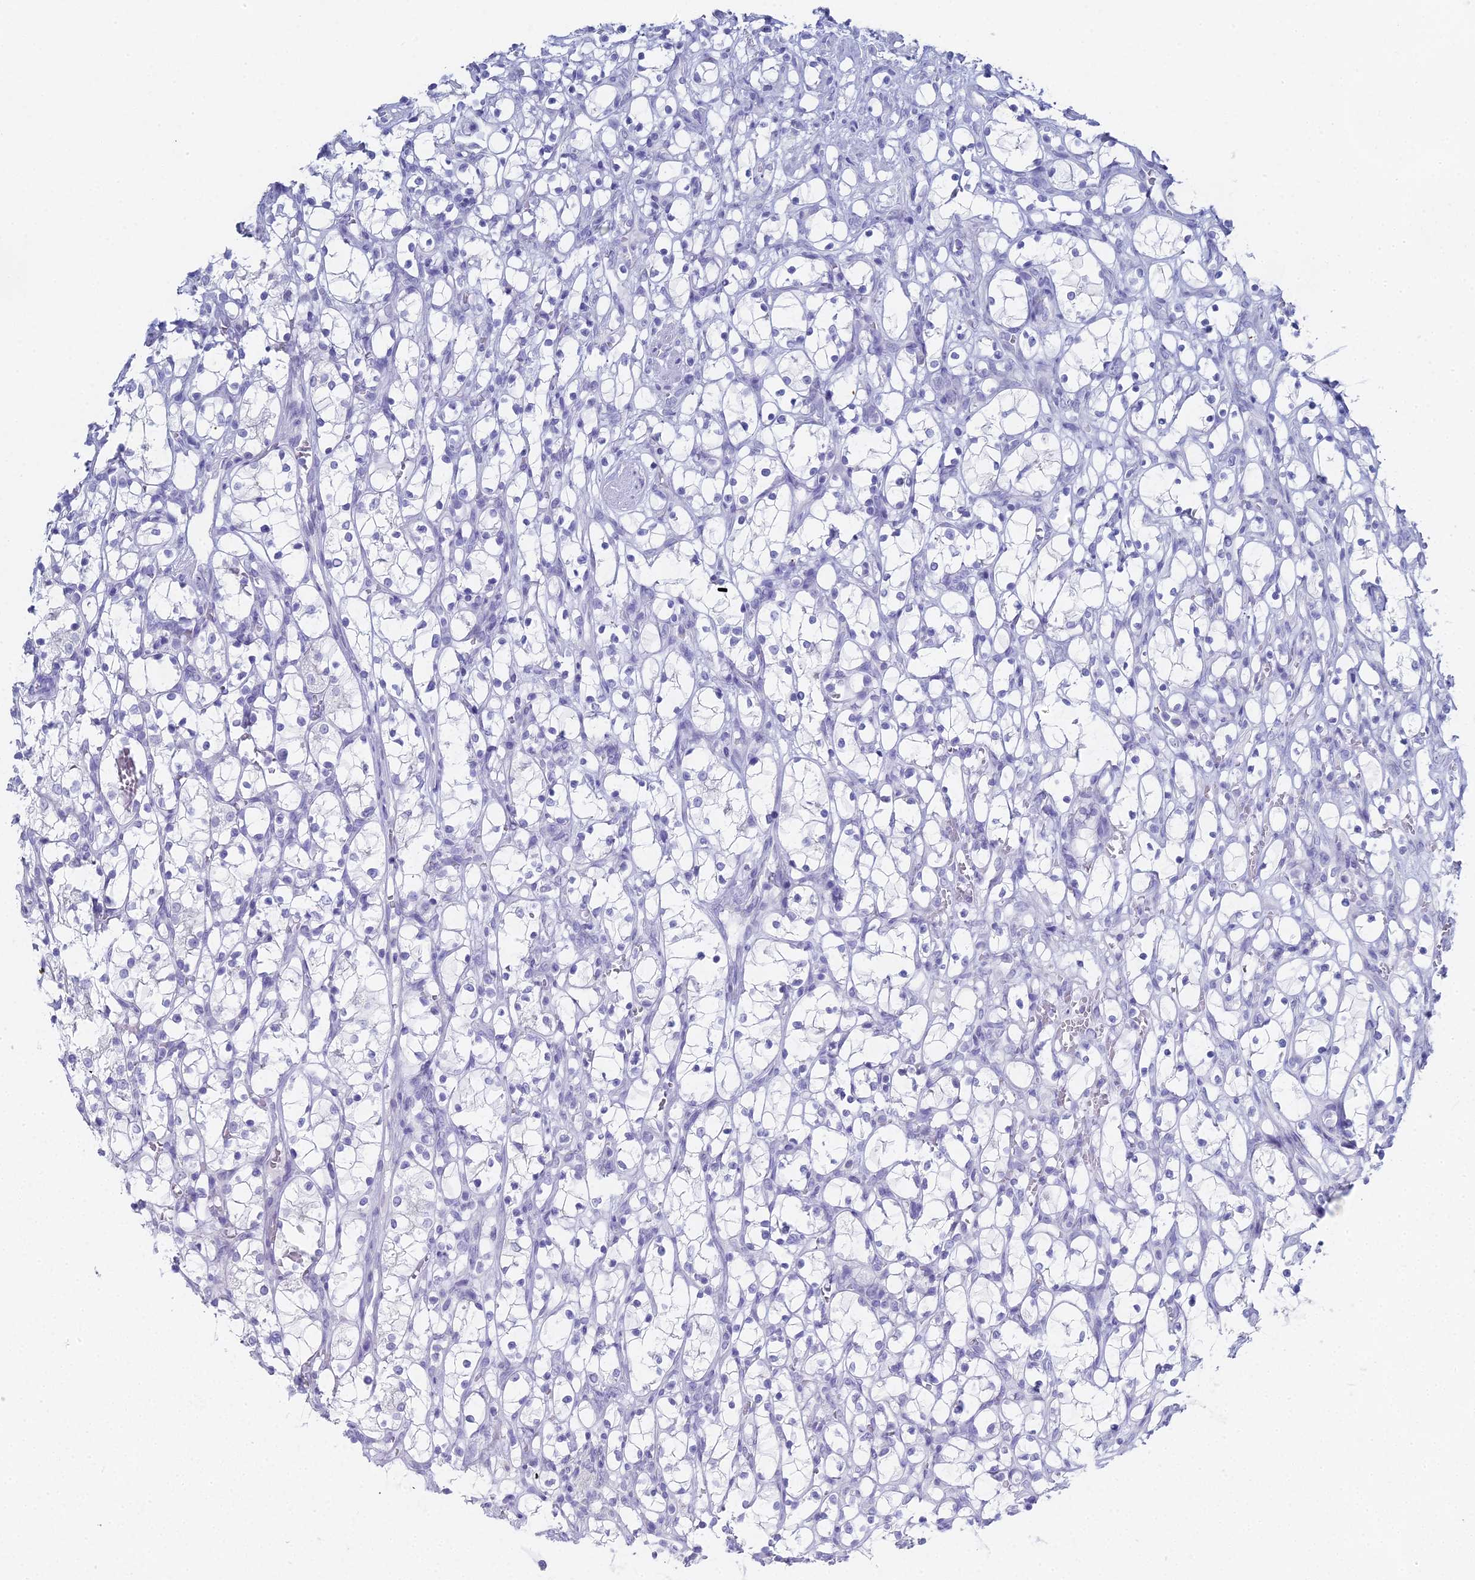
{"staining": {"intensity": "negative", "quantity": "none", "location": "none"}, "tissue": "renal cancer", "cell_type": "Tumor cells", "image_type": "cancer", "snomed": [{"axis": "morphology", "description": "Adenocarcinoma, NOS"}, {"axis": "topography", "description": "Kidney"}], "caption": "Immunohistochemistry (IHC) image of adenocarcinoma (renal) stained for a protein (brown), which displays no positivity in tumor cells.", "gene": "ALPP", "patient": {"sex": "female", "age": 69}}